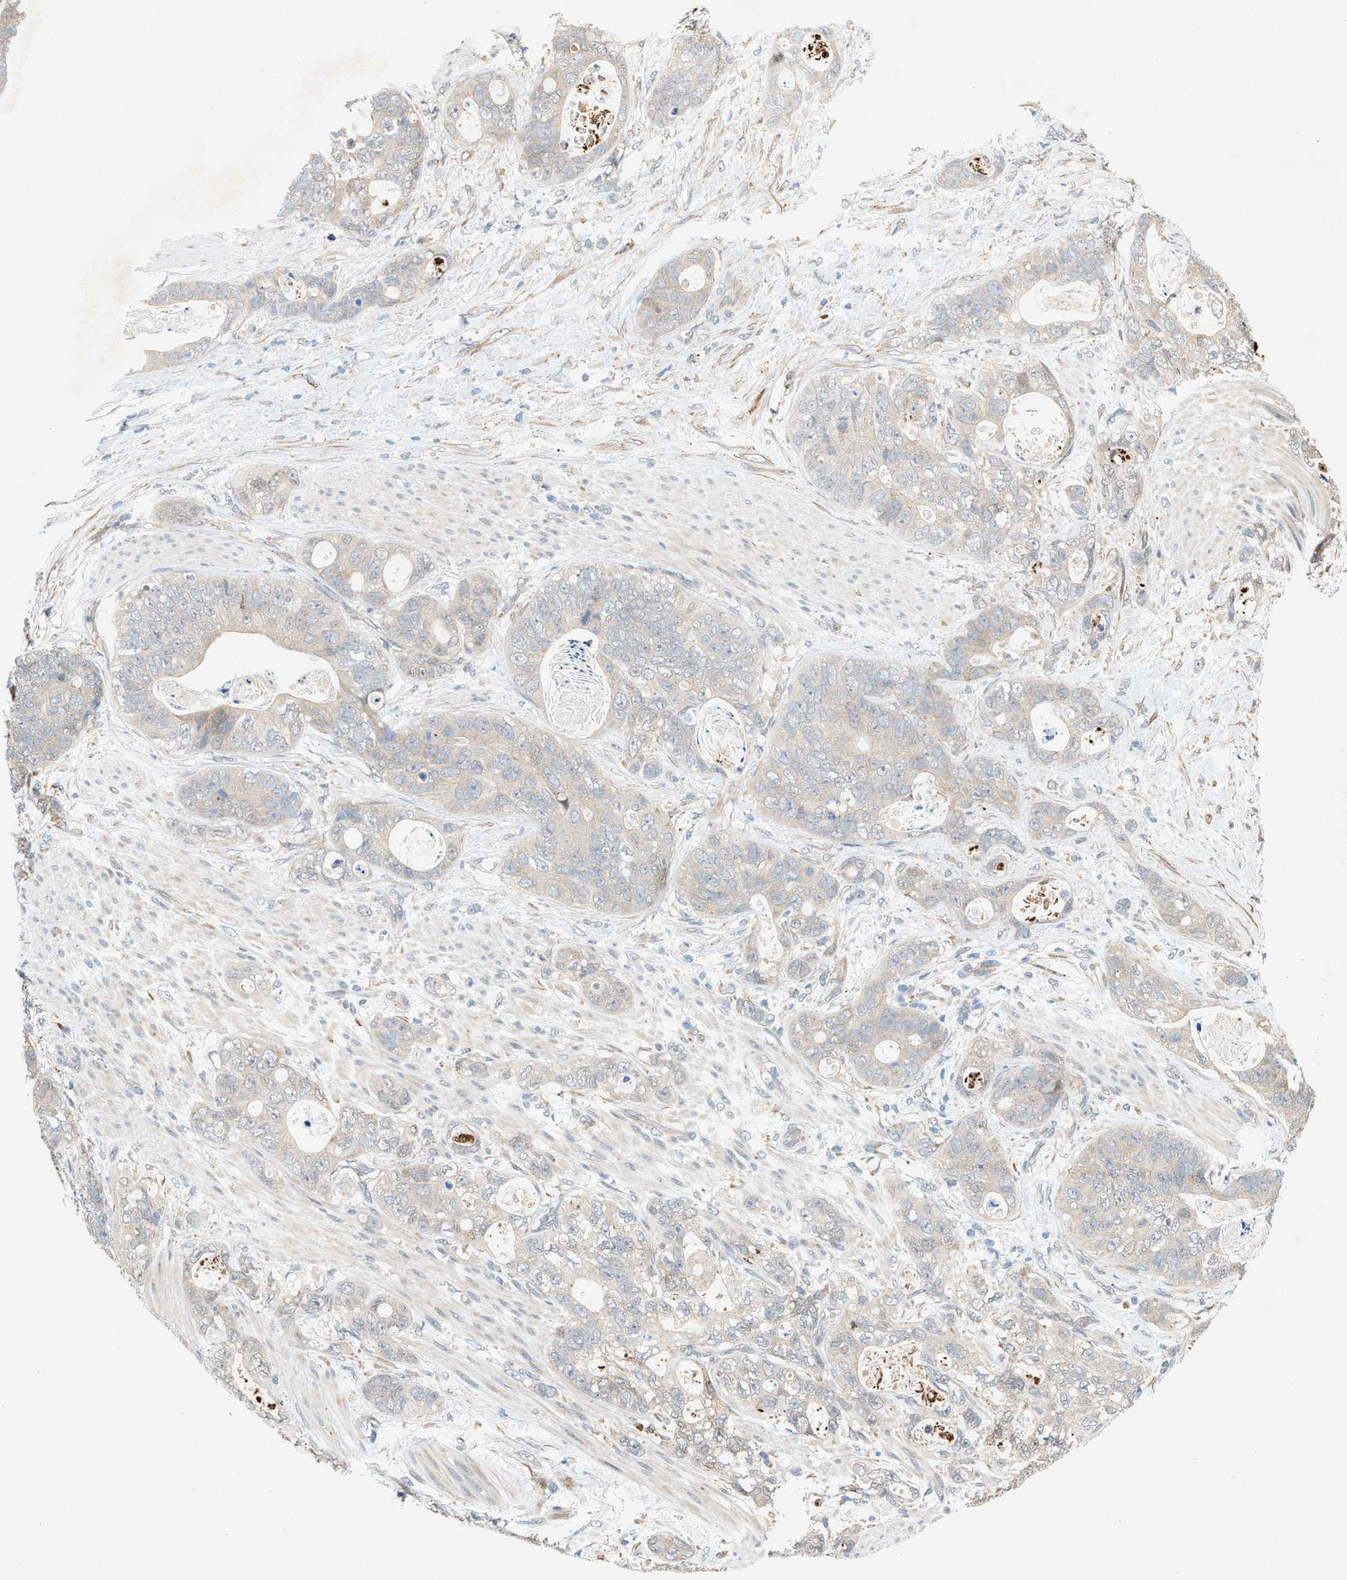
{"staining": {"intensity": "negative", "quantity": "none", "location": "none"}, "tissue": "stomach cancer", "cell_type": "Tumor cells", "image_type": "cancer", "snomed": [{"axis": "morphology", "description": "Normal tissue, NOS"}, {"axis": "morphology", "description": "Adenocarcinoma, NOS"}, {"axis": "topography", "description": "Stomach"}], "caption": "Immunohistochemistry (IHC) histopathology image of neoplastic tissue: adenocarcinoma (stomach) stained with DAB shows no significant protein staining in tumor cells.", "gene": "MFSD6", "patient": {"sex": "female", "age": 89}}